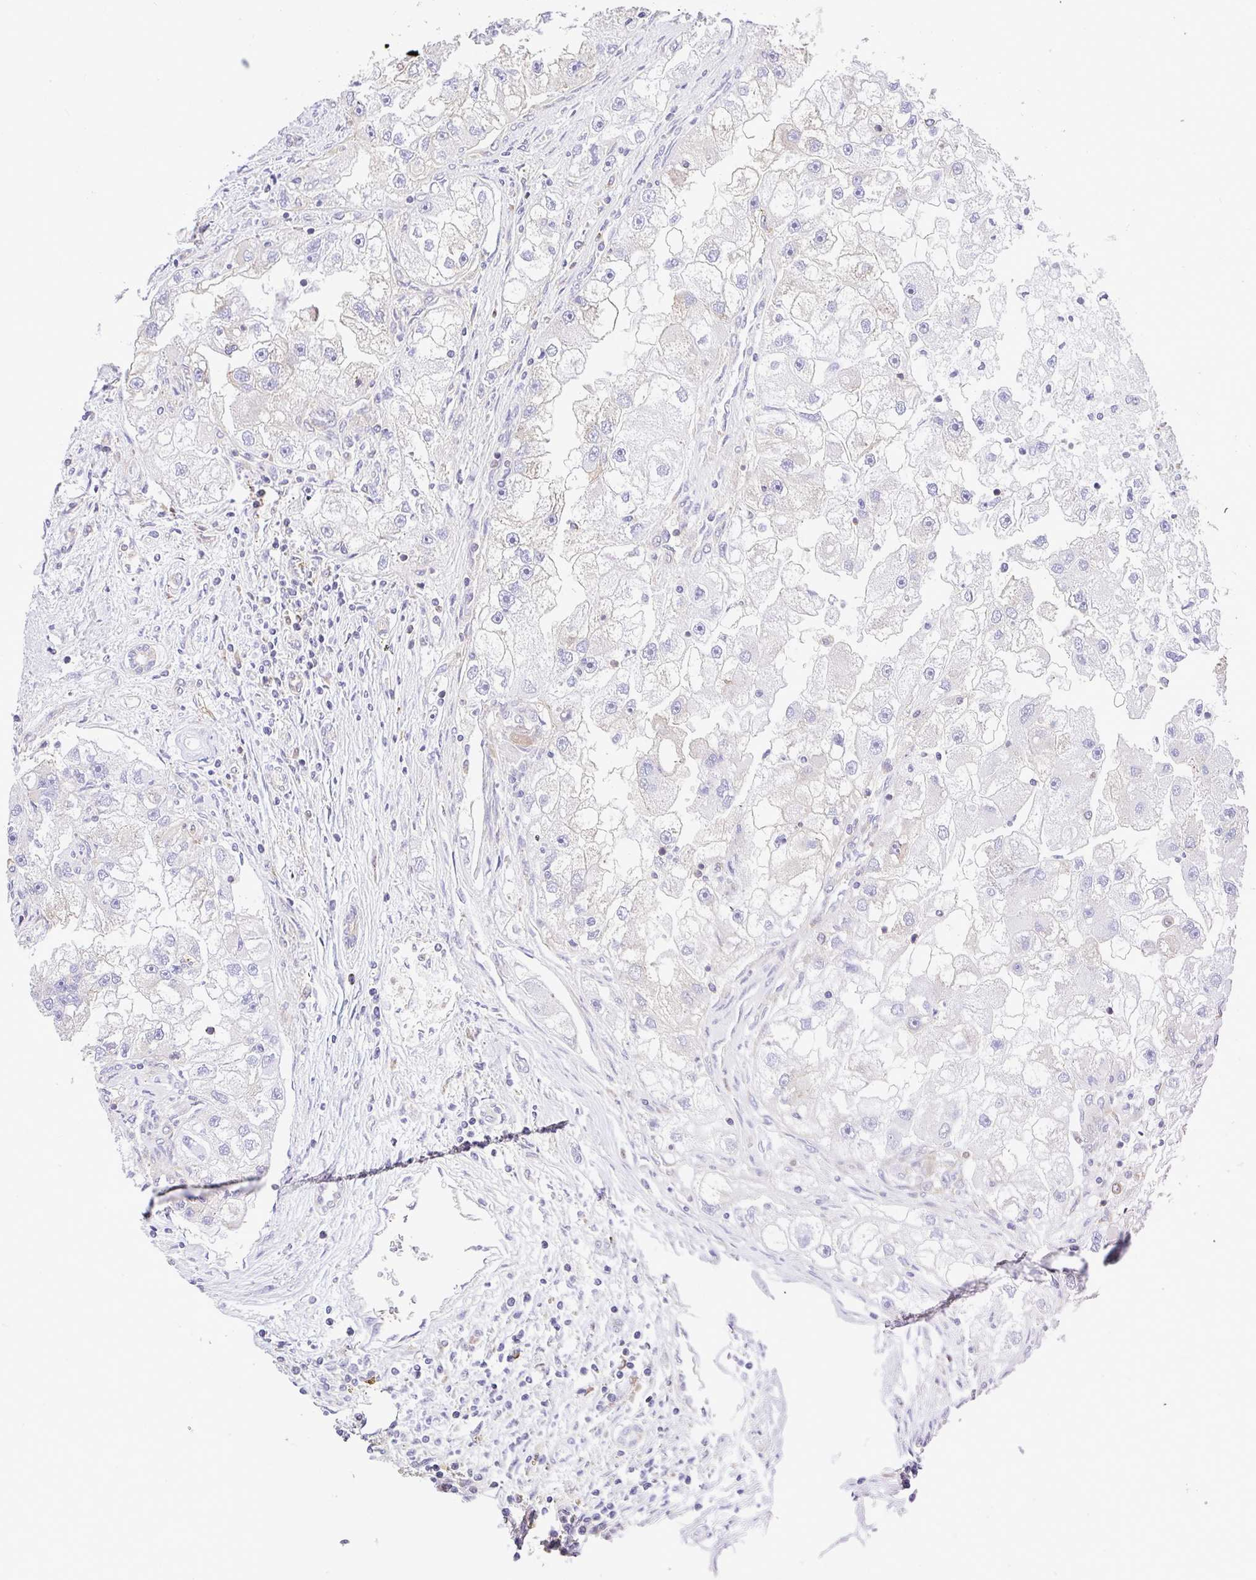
{"staining": {"intensity": "negative", "quantity": "none", "location": "none"}, "tissue": "renal cancer", "cell_type": "Tumor cells", "image_type": "cancer", "snomed": [{"axis": "morphology", "description": "Adenocarcinoma, NOS"}, {"axis": "topography", "description": "Kidney"}], "caption": "Renal cancer (adenocarcinoma) stained for a protein using immunohistochemistry shows no expression tumor cells.", "gene": "GFPT2", "patient": {"sex": "male", "age": 63}}